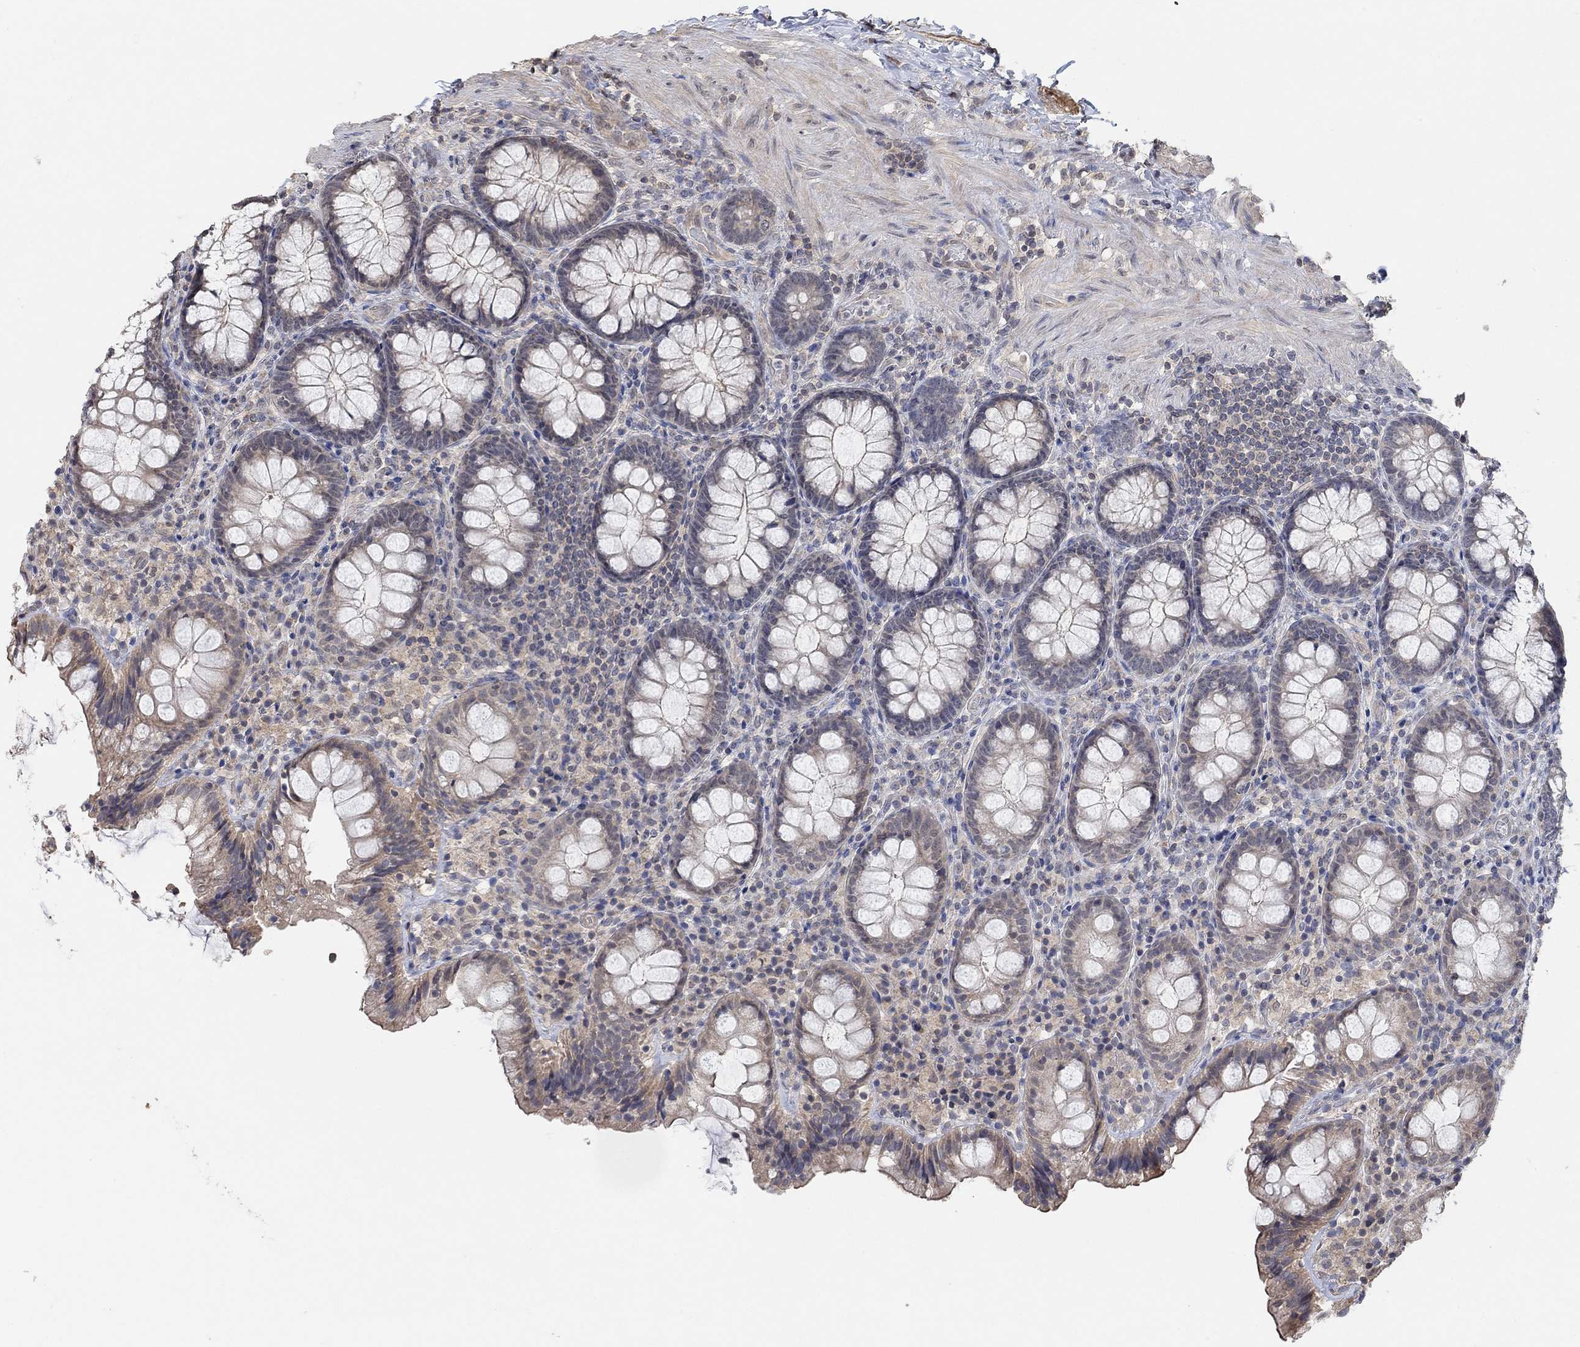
{"staining": {"intensity": "negative", "quantity": "none", "location": "none"}, "tissue": "colon", "cell_type": "Endothelial cells", "image_type": "normal", "snomed": [{"axis": "morphology", "description": "Normal tissue, NOS"}, {"axis": "topography", "description": "Colon"}], "caption": "The micrograph reveals no significant staining in endothelial cells of colon. (DAB (3,3'-diaminobenzidine) IHC with hematoxylin counter stain).", "gene": "UNC5B", "patient": {"sex": "female", "age": 86}}